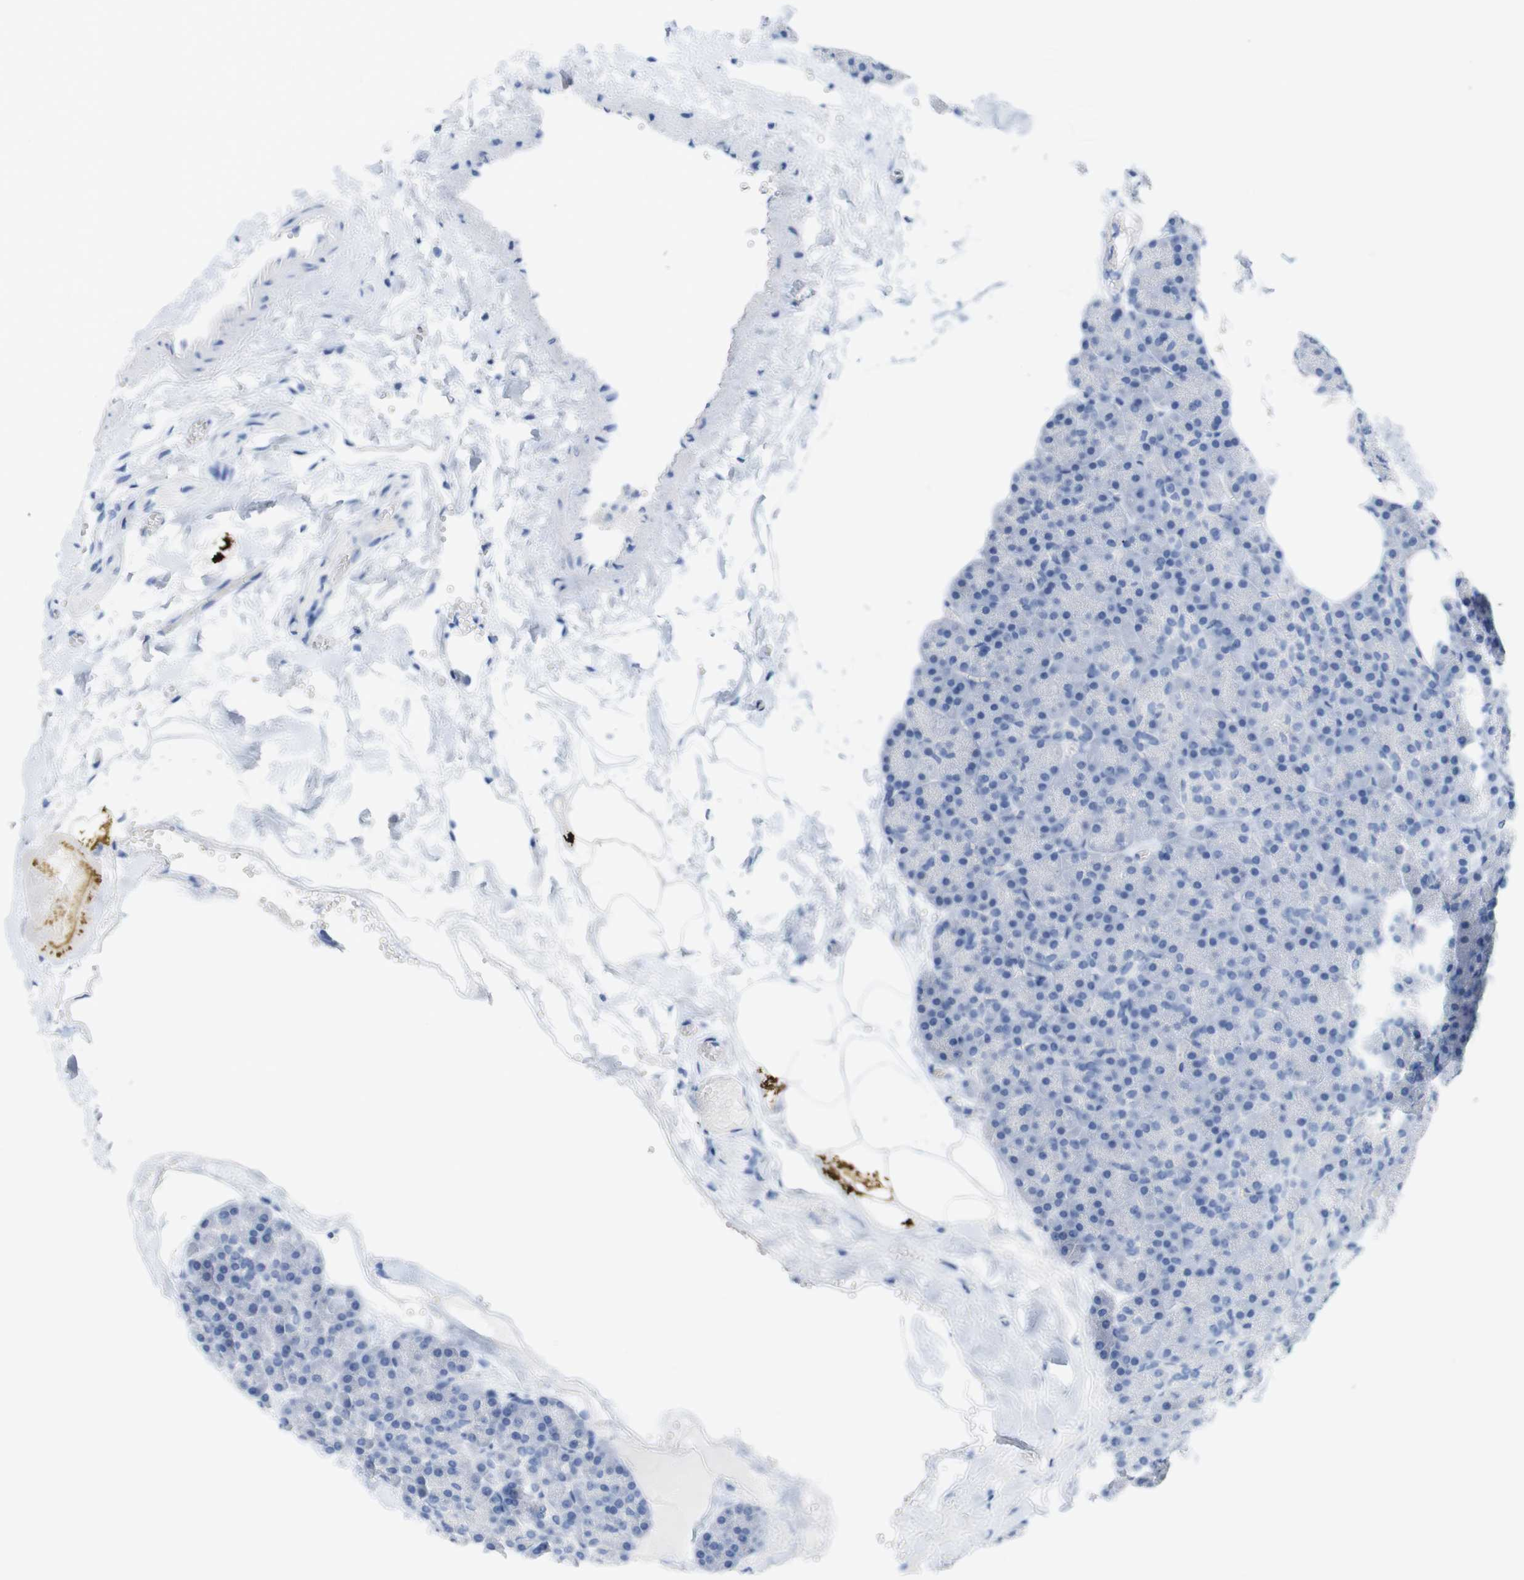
{"staining": {"intensity": "negative", "quantity": "none", "location": "none"}, "tissue": "pancreas", "cell_type": "Exocrine glandular cells", "image_type": "normal", "snomed": [{"axis": "morphology", "description": "Normal tissue, NOS"}, {"axis": "topography", "description": "Pancreas"}], "caption": "IHC micrograph of benign pancreas: pancreas stained with DAB (3,3'-diaminobenzidine) demonstrates no significant protein expression in exocrine glandular cells.", "gene": "LAG3", "patient": {"sex": "female", "age": 35}}